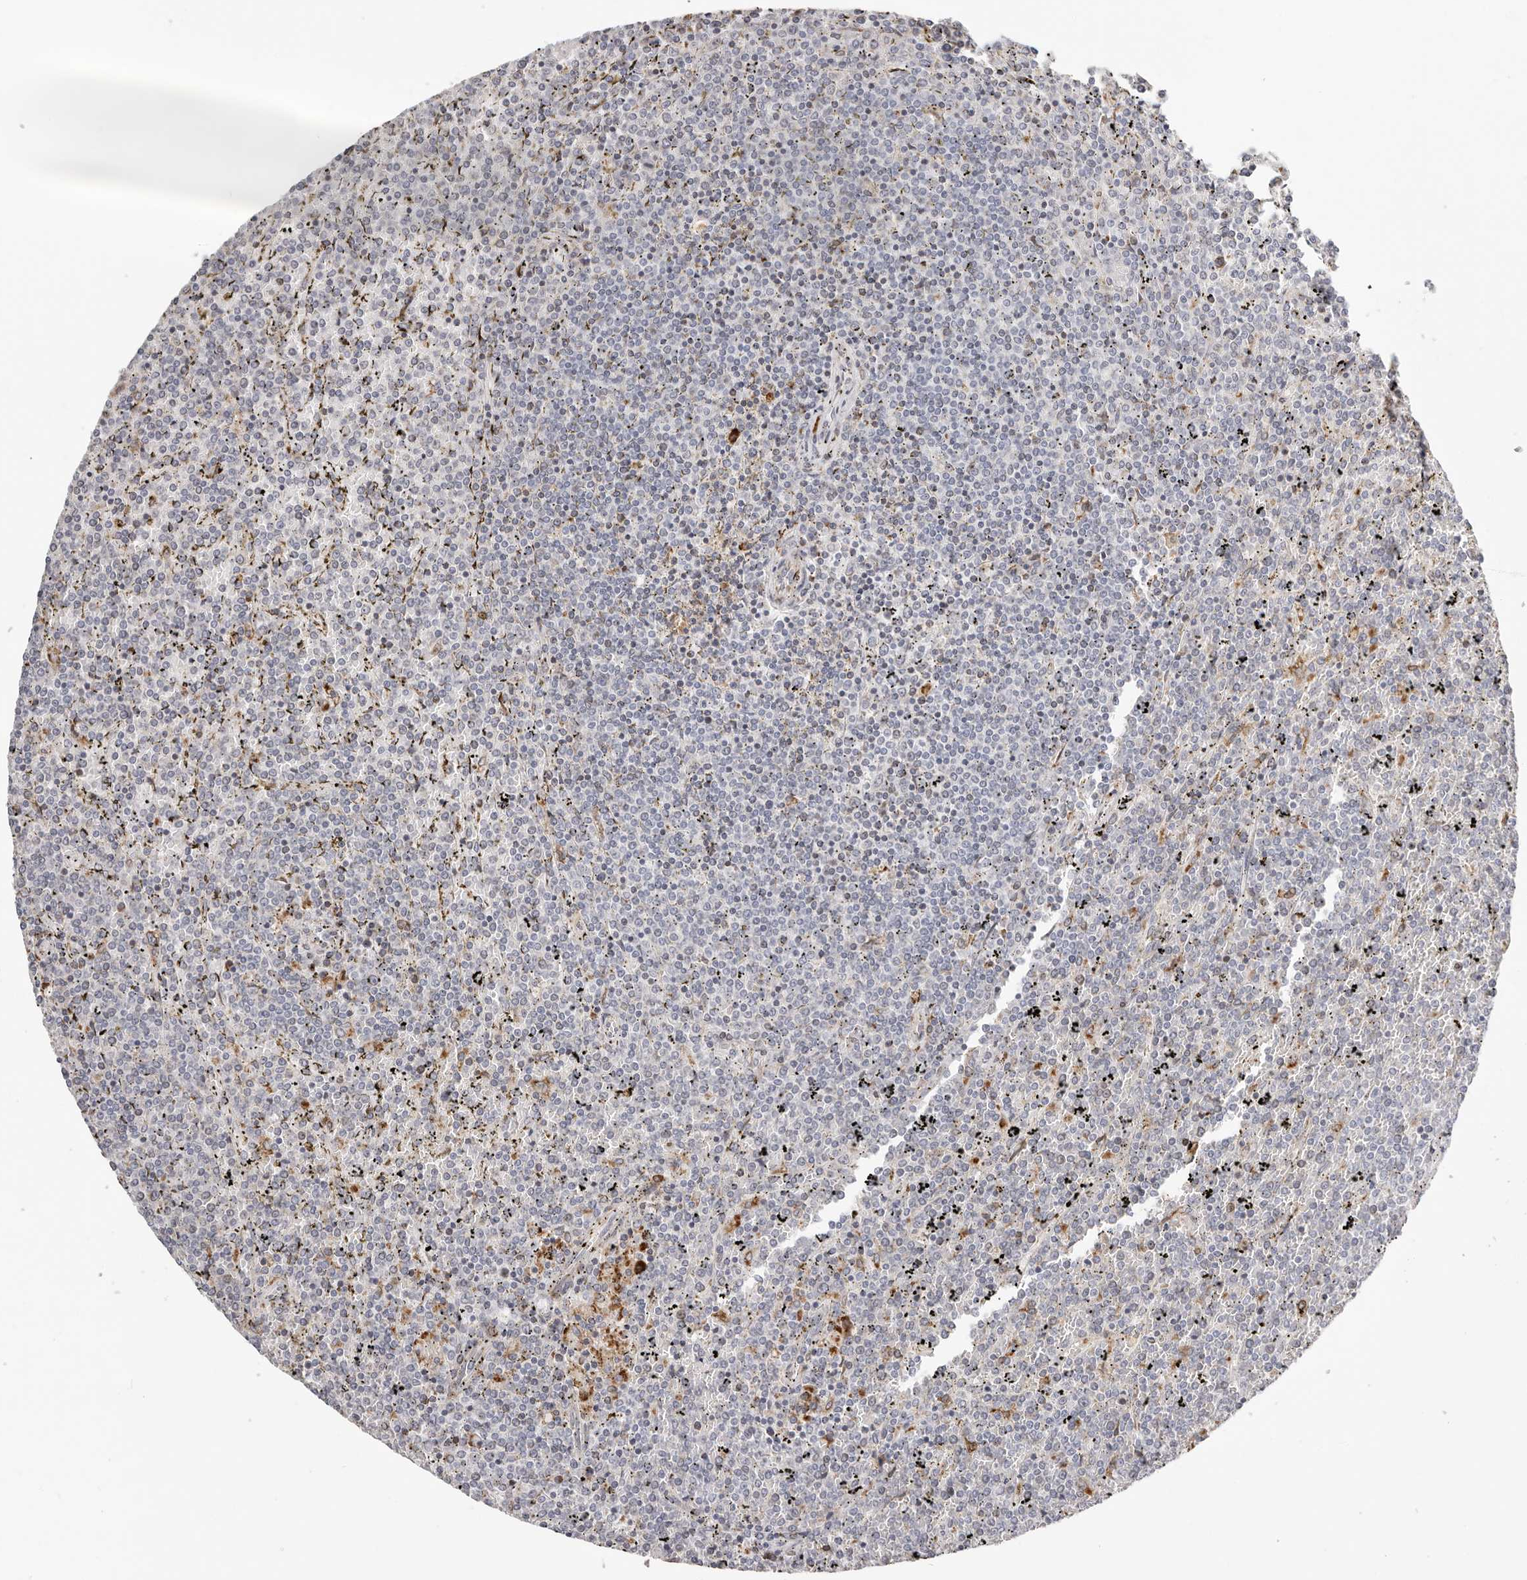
{"staining": {"intensity": "negative", "quantity": "none", "location": "none"}, "tissue": "lymphoma", "cell_type": "Tumor cells", "image_type": "cancer", "snomed": [{"axis": "morphology", "description": "Malignant lymphoma, non-Hodgkin's type, Low grade"}, {"axis": "topography", "description": "Spleen"}], "caption": "This histopathology image is of malignant lymphoma, non-Hodgkin's type (low-grade) stained with IHC to label a protein in brown with the nuclei are counter-stained blue. There is no expression in tumor cells.", "gene": "IL32", "patient": {"sex": "female", "age": 19}}